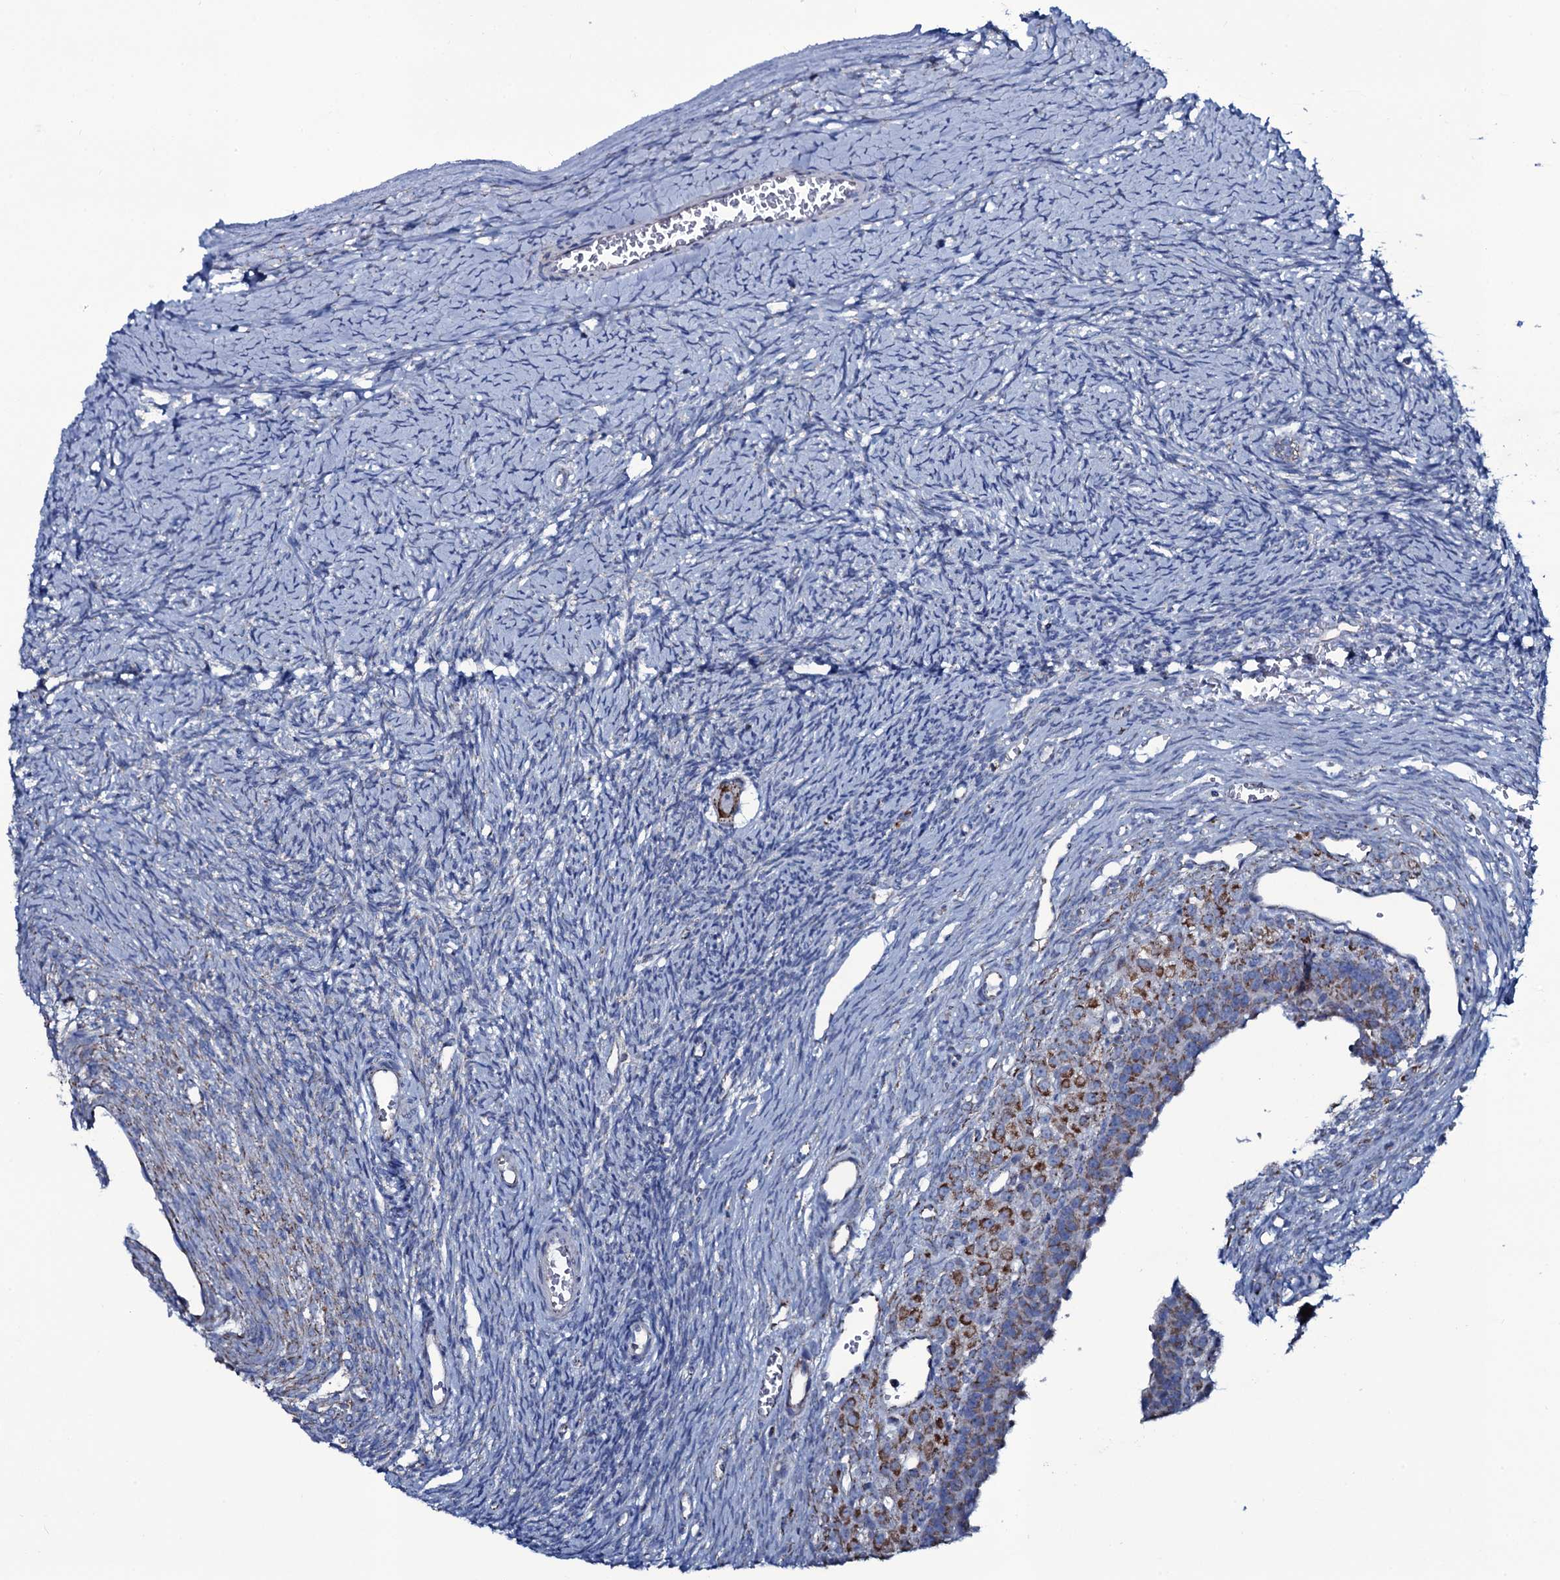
{"staining": {"intensity": "strong", "quantity": ">75%", "location": "cytoplasmic/membranous"}, "tissue": "ovary", "cell_type": "Follicle cells", "image_type": "normal", "snomed": [{"axis": "morphology", "description": "Normal tissue, NOS"}, {"axis": "topography", "description": "Ovary"}], "caption": "An immunohistochemistry histopathology image of benign tissue is shown. Protein staining in brown labels strong cytoplasmic/membranous positivity in ovary within follicle cells.", "gene": "MRPS35", "patient": {"sex": "female", "age": 39}}